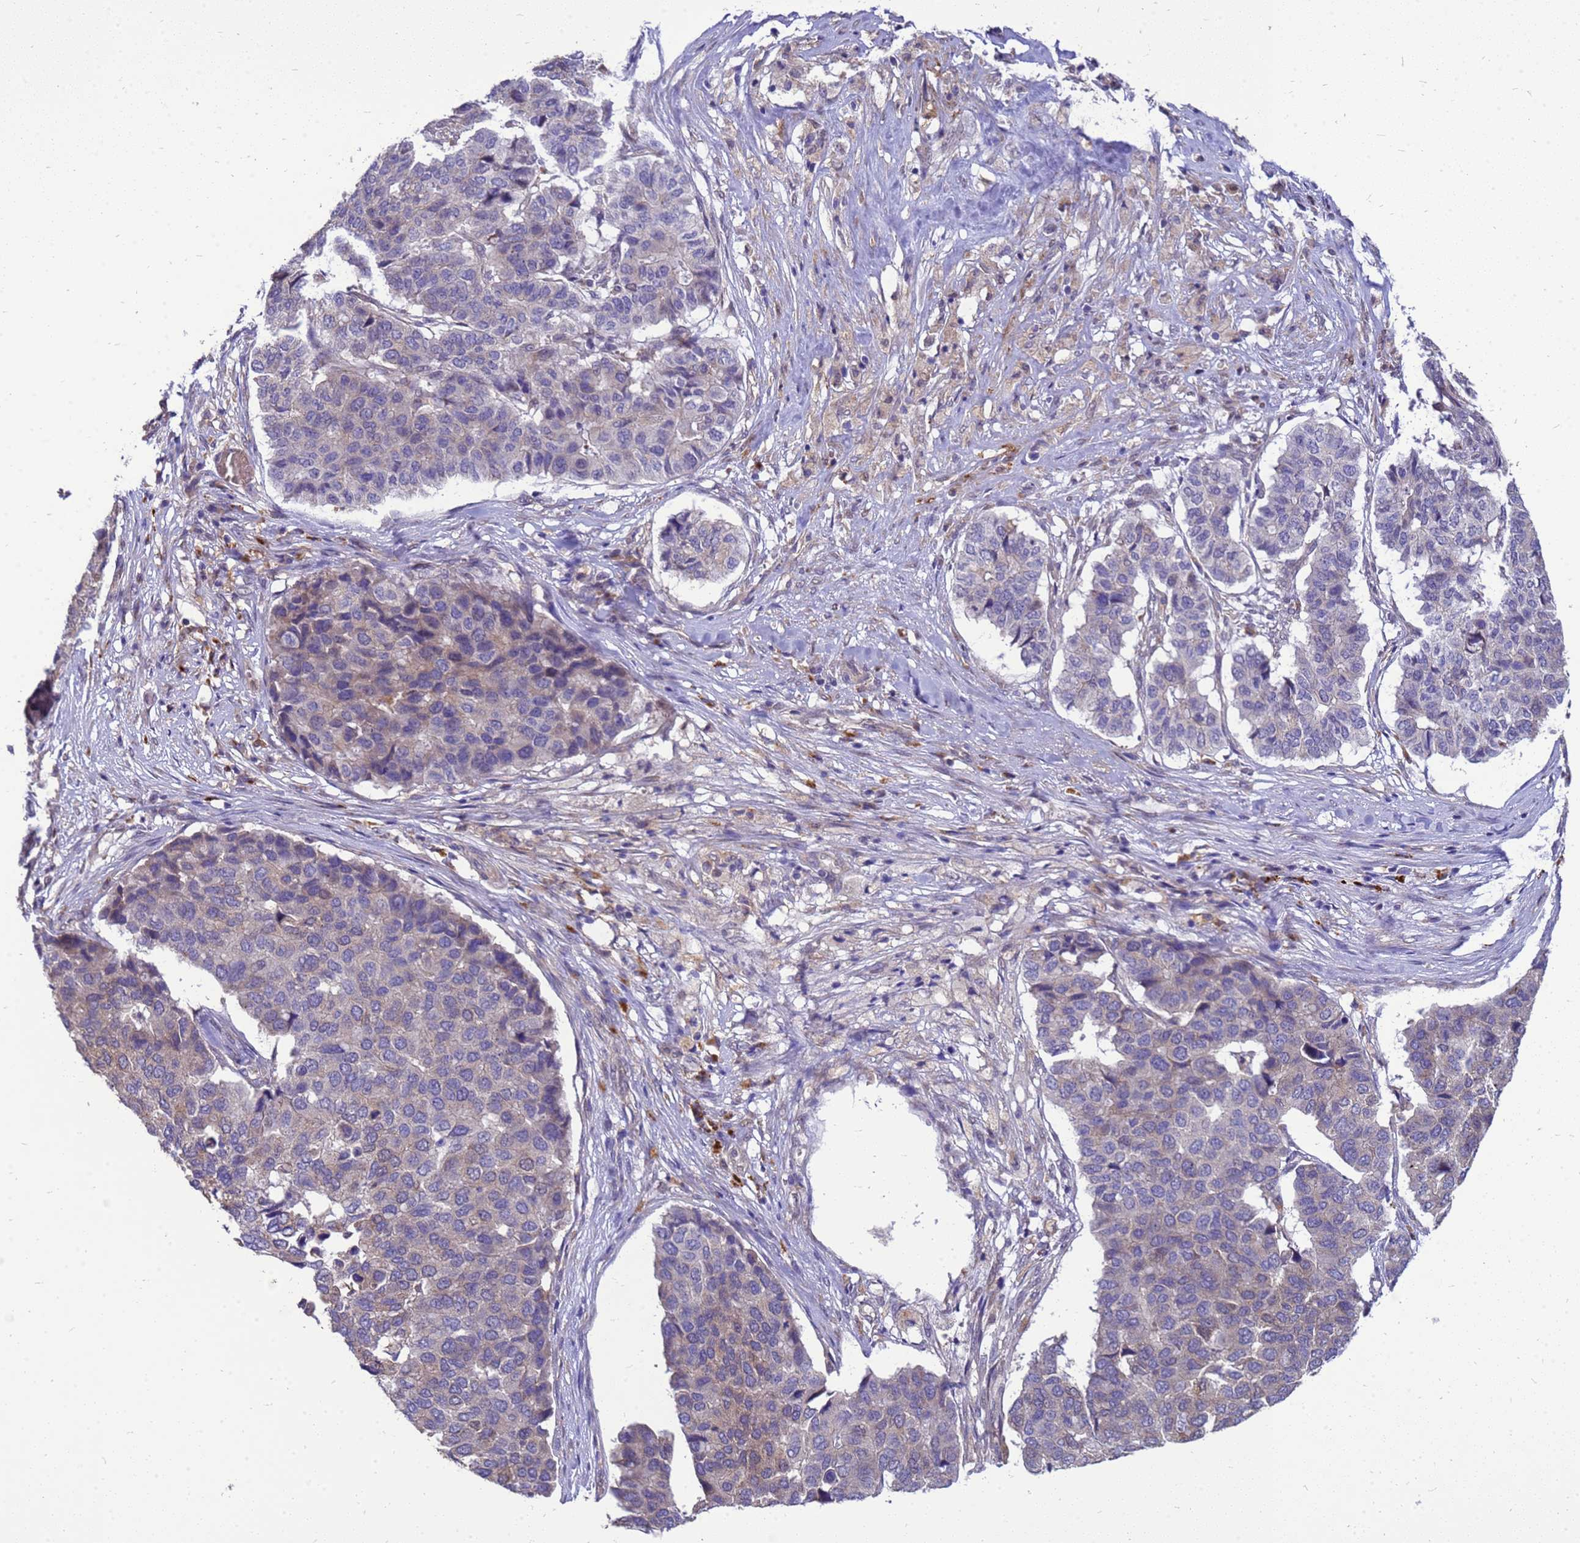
{"staining": {"intensity": "weak", "quantity": "<25%", "location": "cytoplasmic/membranous"}, "tissue": "pancreatic cancer", "cell_type": "Tumor cells", "image_type": "cancer", "snomed": [{"axis": "morphology", "description": "Adenocarcinoma, NOS"}, {"axis": "topography", "description": "Pancreas"}], "caption": "Human adenocarcinoma (pancreatic) stained for a protein using immunohistochemistry displays no staining in tumor cells.", "gene": "EIF4EBP3", "patient": {"sex": "male", "age": 50}}